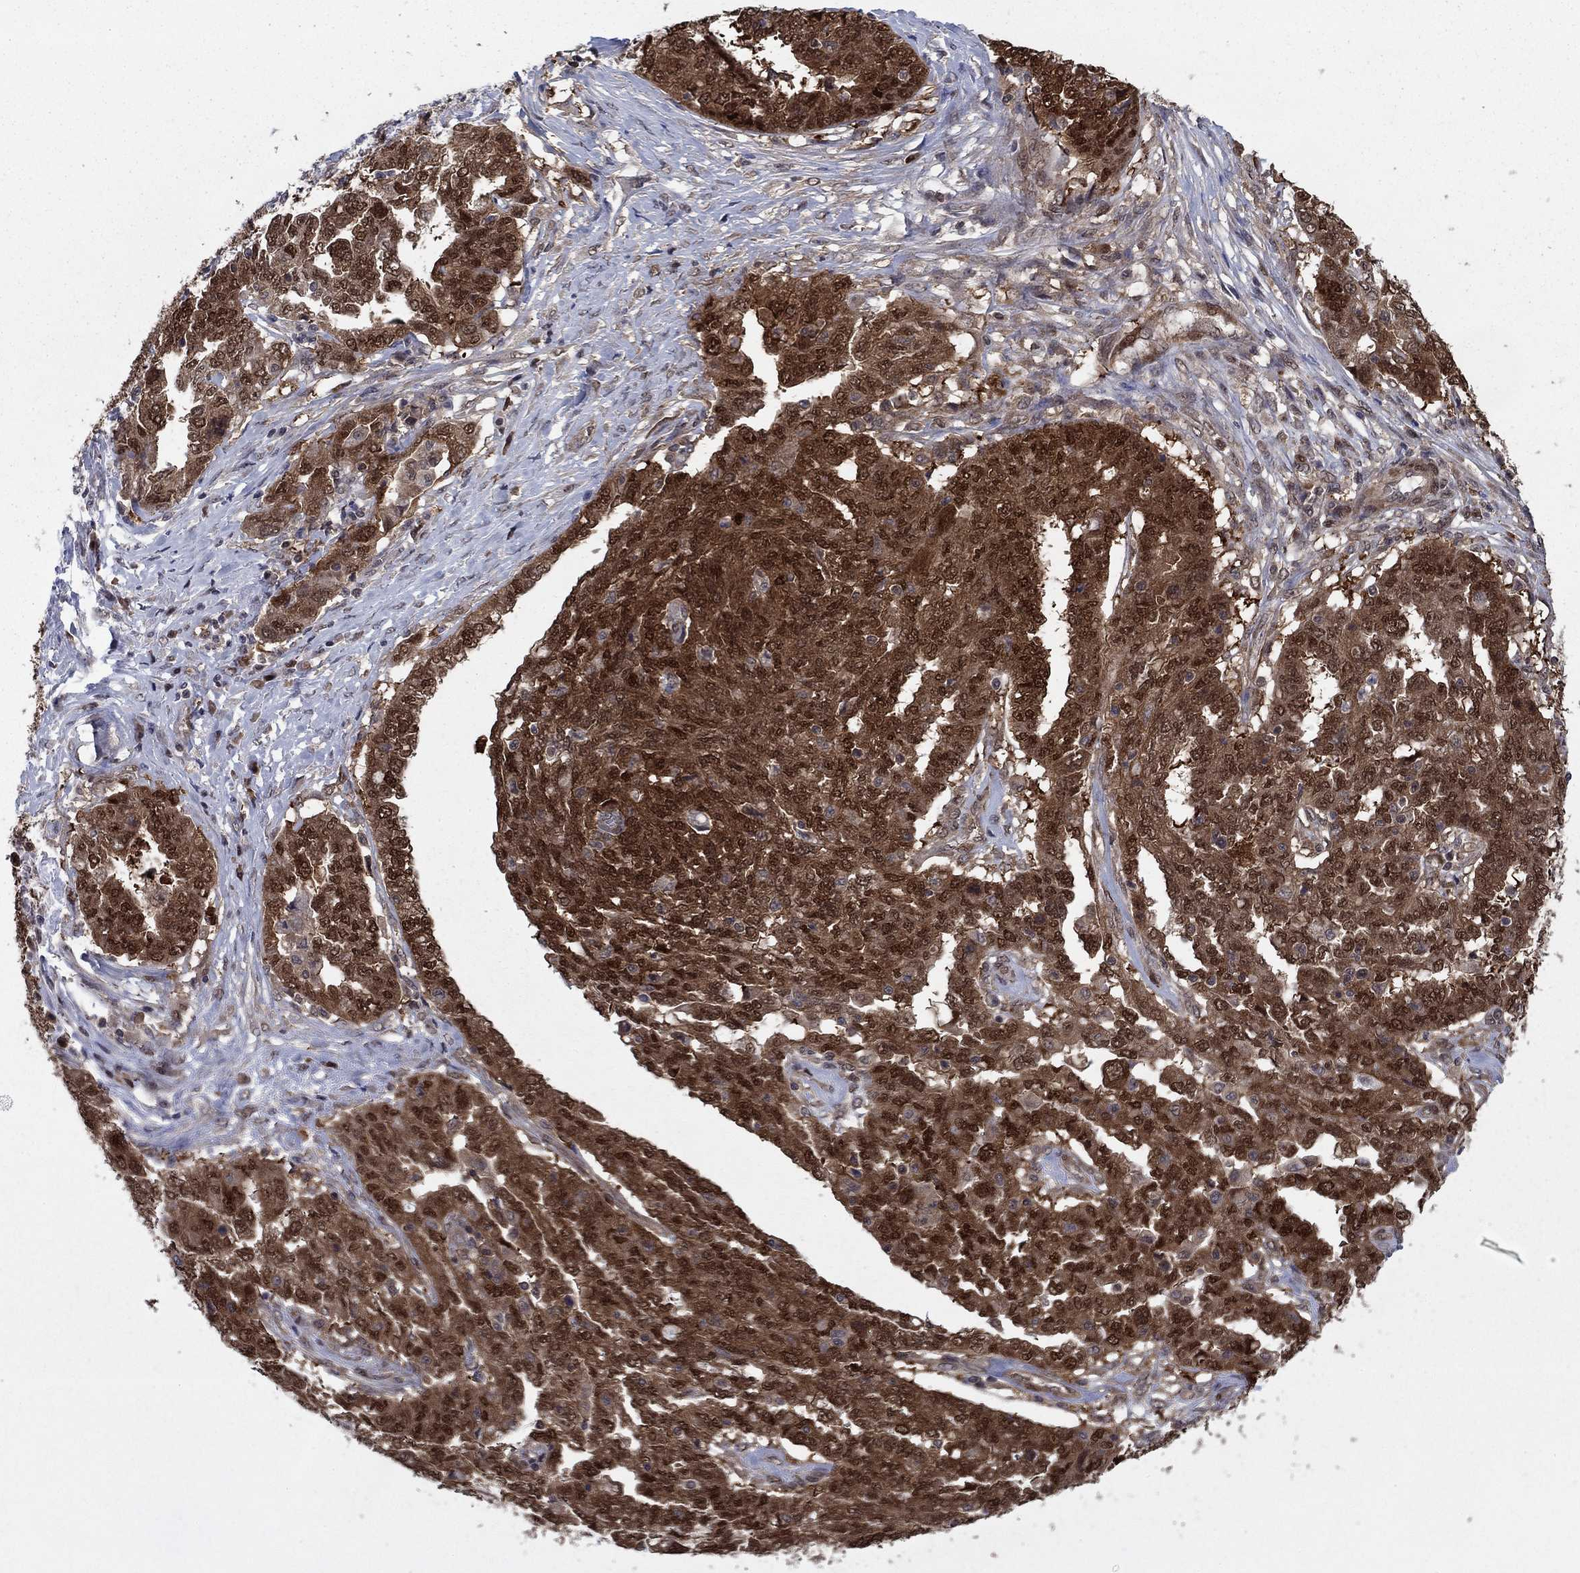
{"staining": {"intensity": "strong", "quantity": ">75%", "location": "cytoplasmic/membranous"}, "tissue": "ovarian cancer", "cell_type": "Tumor cells", "image_type": "cancer", "snomed": [{"axis": "morphology", "description": "Cystadenocarcinoma, serous, NOS"}, {"axis": "topography", "description": "Ovary"}], "caption": "A brown stain highlights strong cytoplasmic/membranous expression of a protein in ovarian cancer (serous cystadenocarcinoma) tumor cells.", "gene": "FKBP4", "patient": {"sex": "female", "age": 67}}